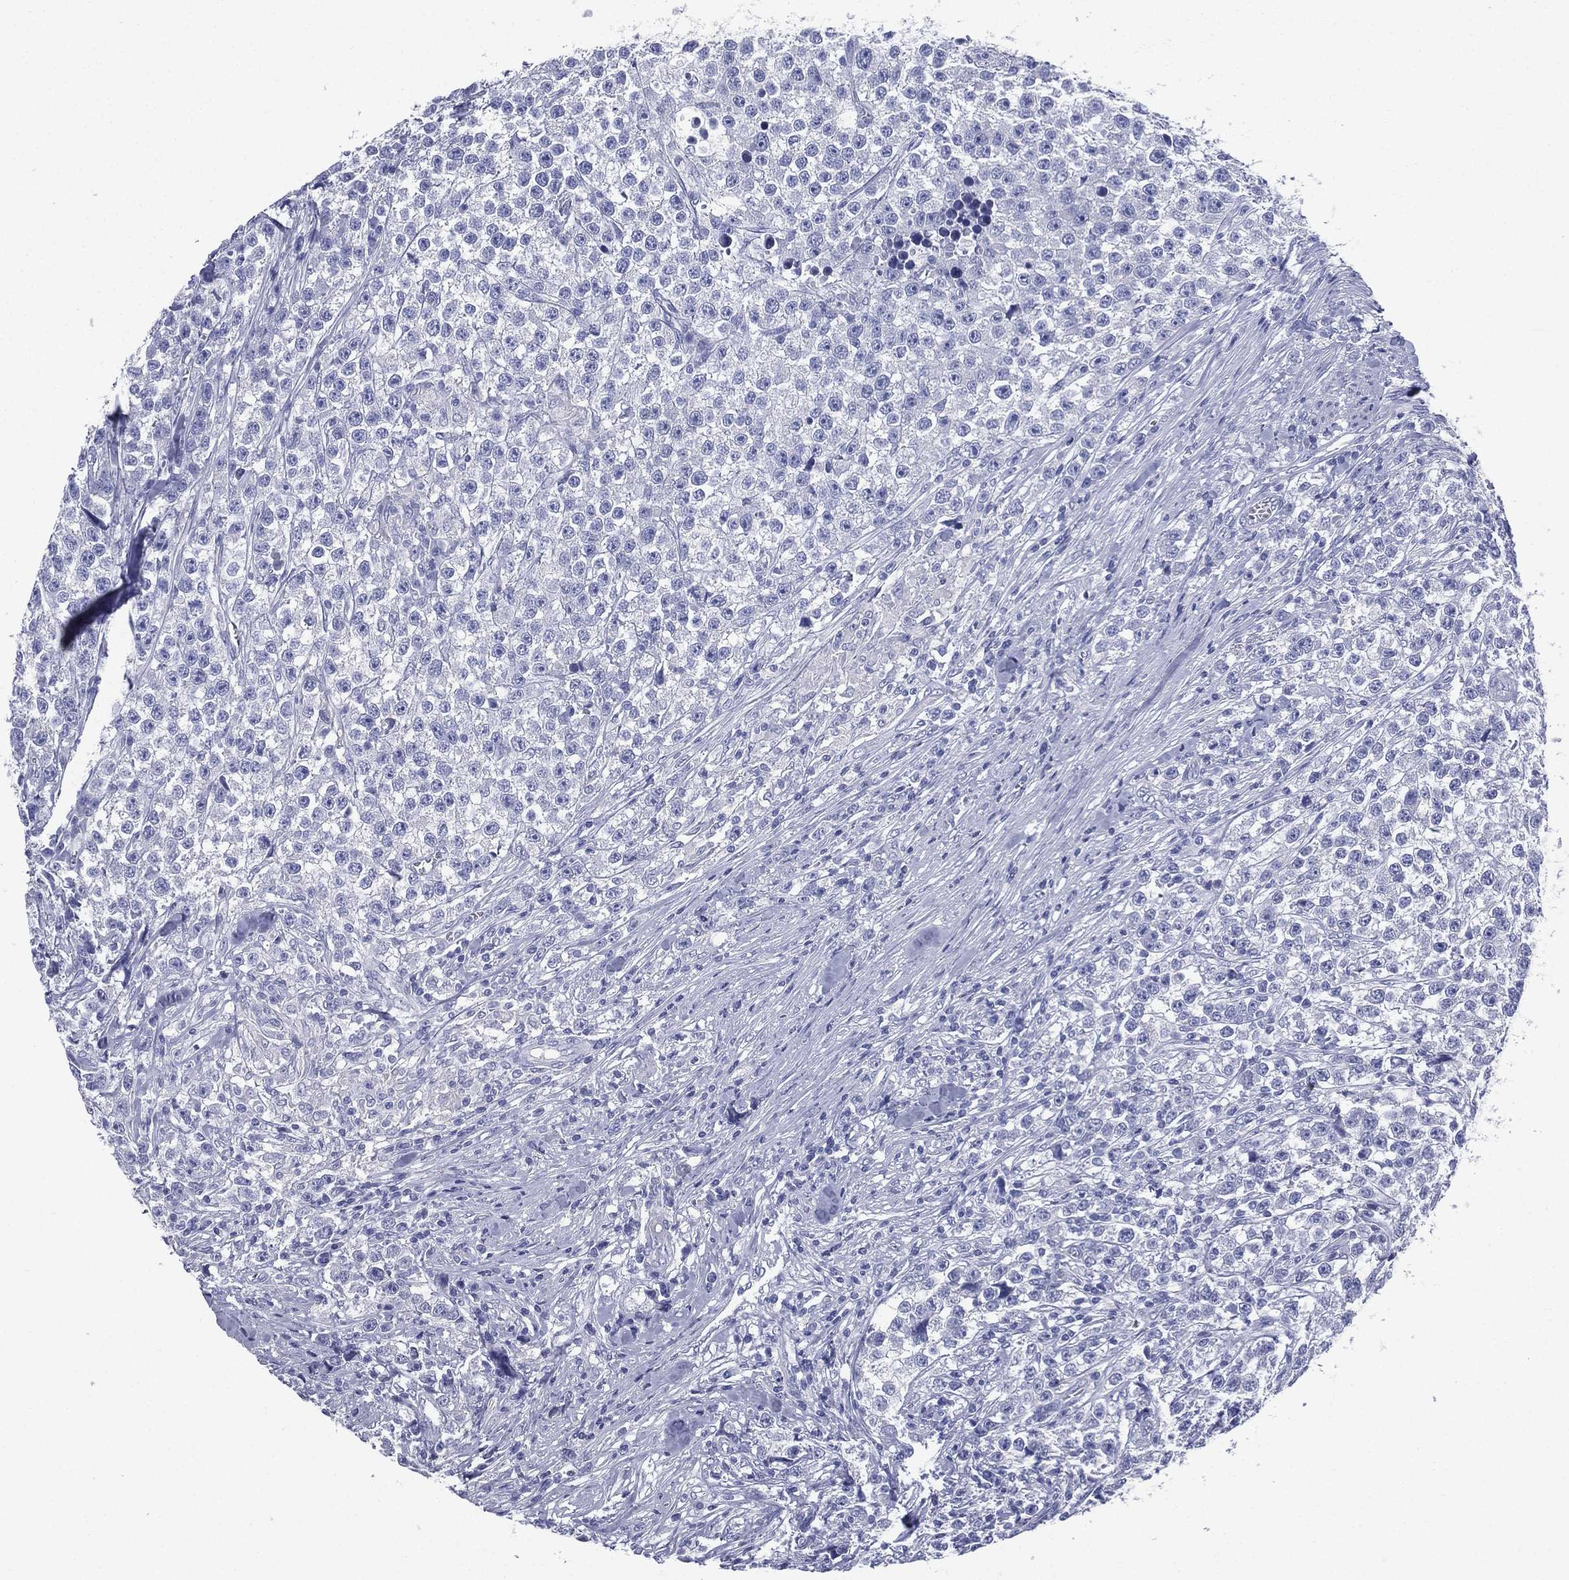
{"staining": {"intensity": "negative", "quantity": "none", "location": "none"}, "tissue": "testis cancer", "cell_type": "Tumor cells", "image_type": "cancer", "snomed": [{"axis": "morphology", "description": "Seminoma, NOS"}, {"axis": "topography", "description": "Testis"}], "caption": "Testis cancer (seminoma) was stained to show a protein in brown. There is no significant expression in tumor cells.", "gene": "FCER2", "patient": {"sex": "male", "age": 59}}